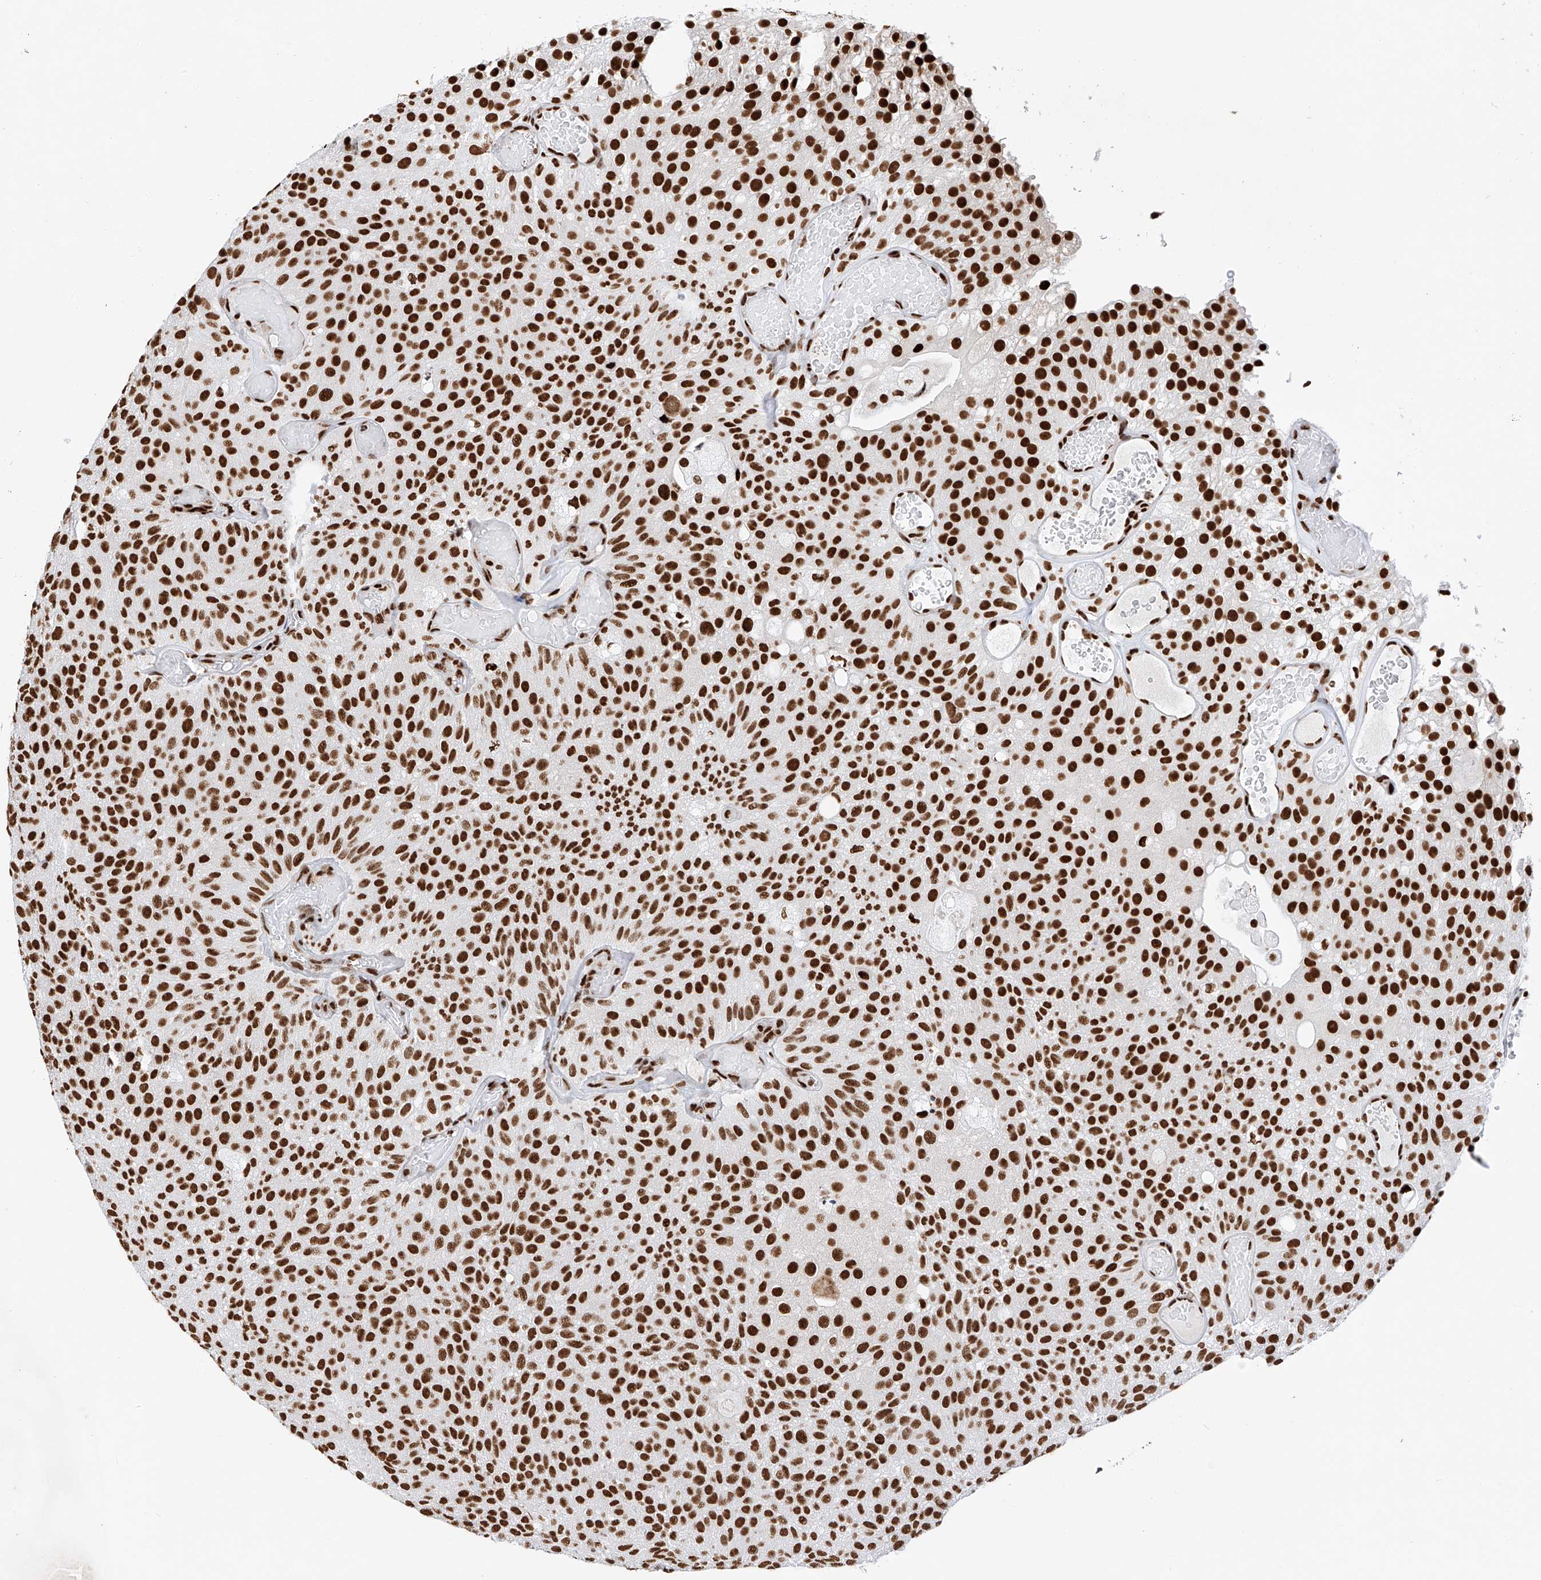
{"staining": {"intensity": "strong", "quantity": ">75%", "location": "nuclear"}, "tissue": "urothelial cancer", "cell_type": "Tumor cells", "image_type": "cancer", "snomed": [{"axis": "morphology", "description": "Urothelial carcinoma, Low grade"}, {"axis": "topography", "description": "Urinary bladder"}], "caption": "High-power microscopy captured an immunohistochemistry photomicrograph of urothelial cancer, revealing strong nuclear positivity in about >75% of tumor cells.", "gene": "SRSF6", "patient": {"sex": "male", "age": 78}}